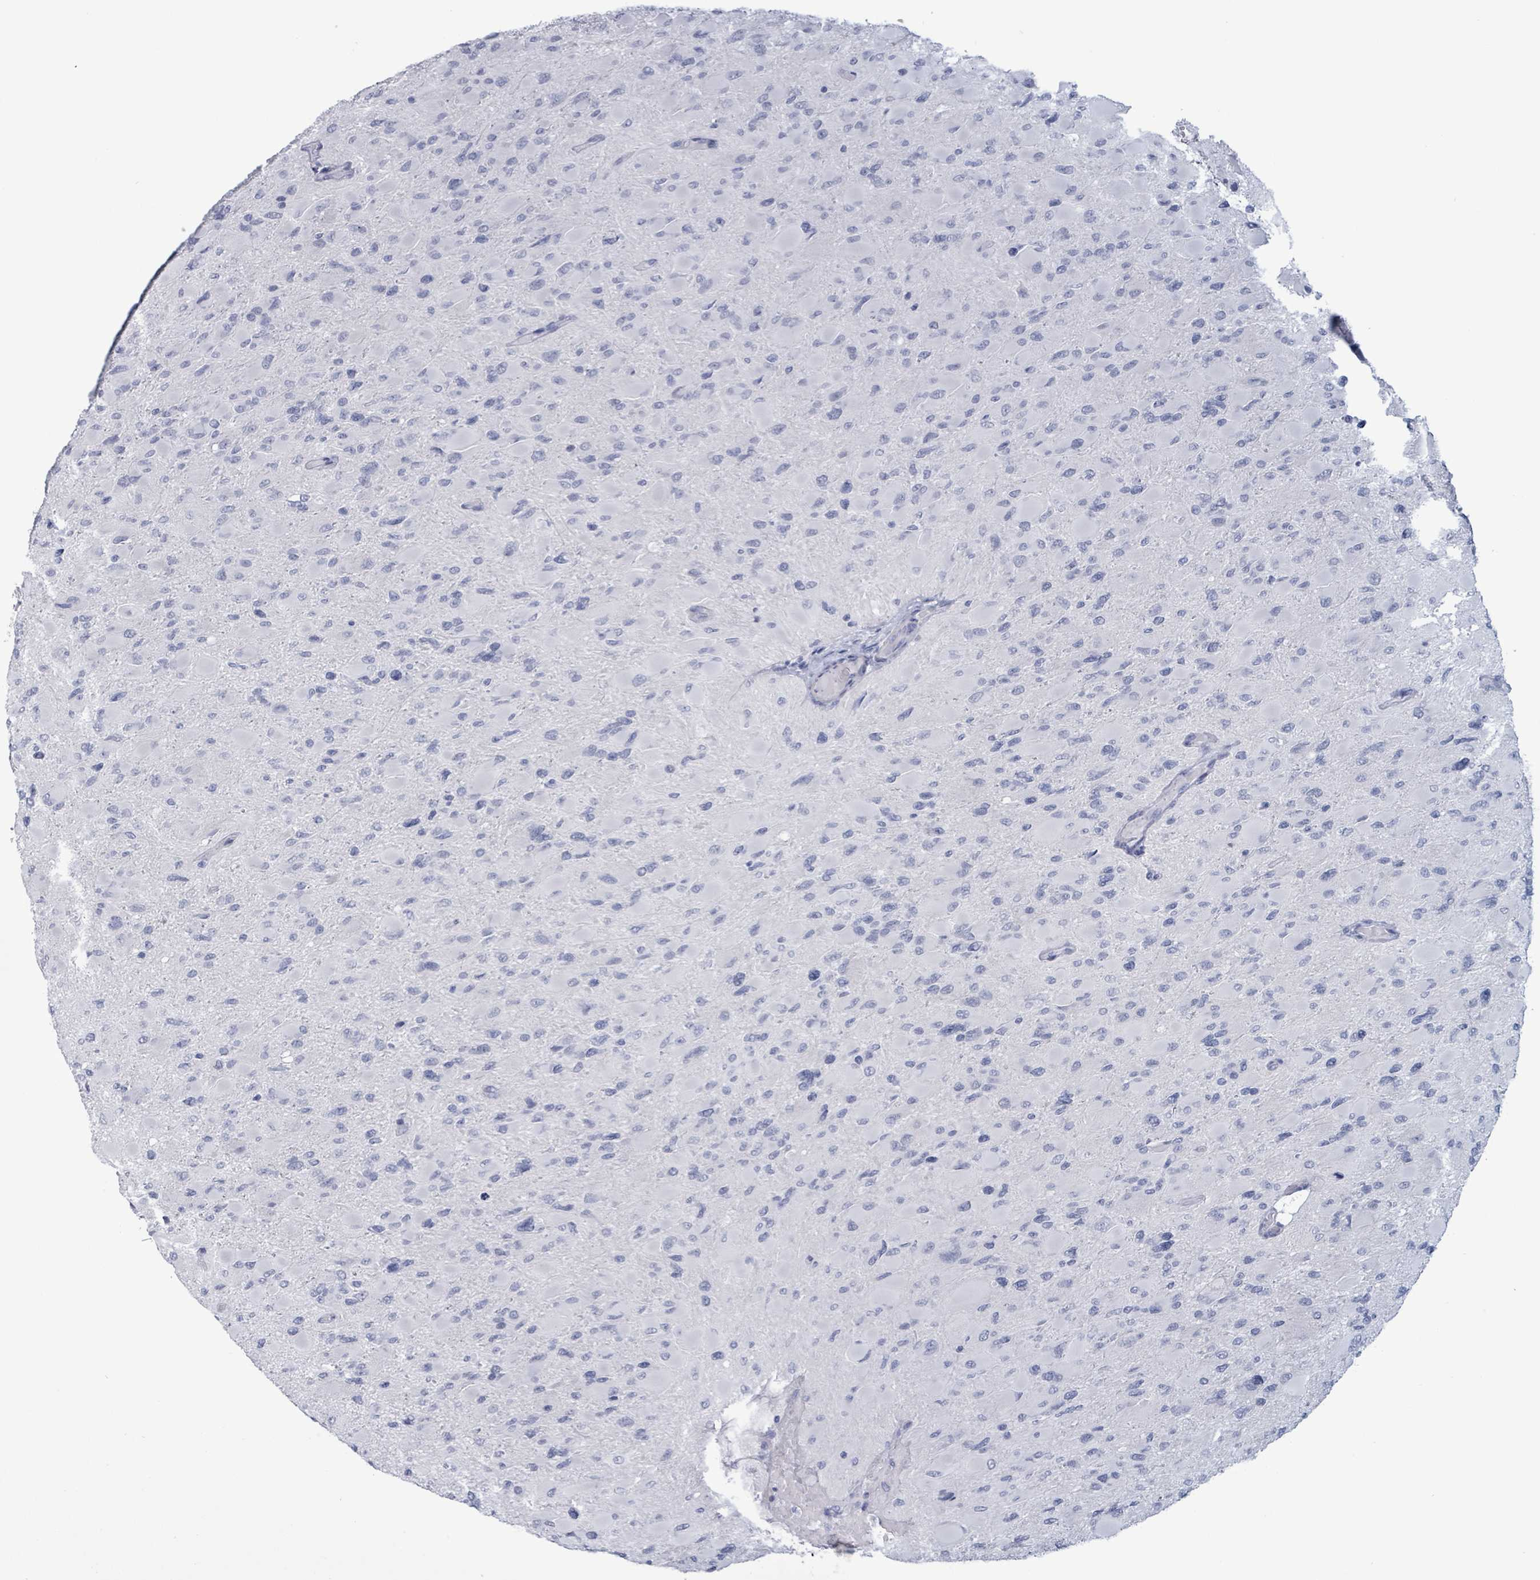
{"staining": {"intensity": "negative", "quantity": "none", "location": "none"}, "tissue": "glioma", "cell_type": "Tumor cells", "image_type": "cancer", "snomed": [{"axis": "morphology", "description": "Glioma, malignant, High grade"}, {"axis": "topography", "description": "Cerebral cortex"}], "caption": "High magnification brightfield microscopy of malignant high-grade glioma stained with DAB (brown) and counterstained with hematoxylin (blue): tumor cells show no significant expression.", "gene": "ZNF771", "patient": {"sex": "female", "age": 36}}